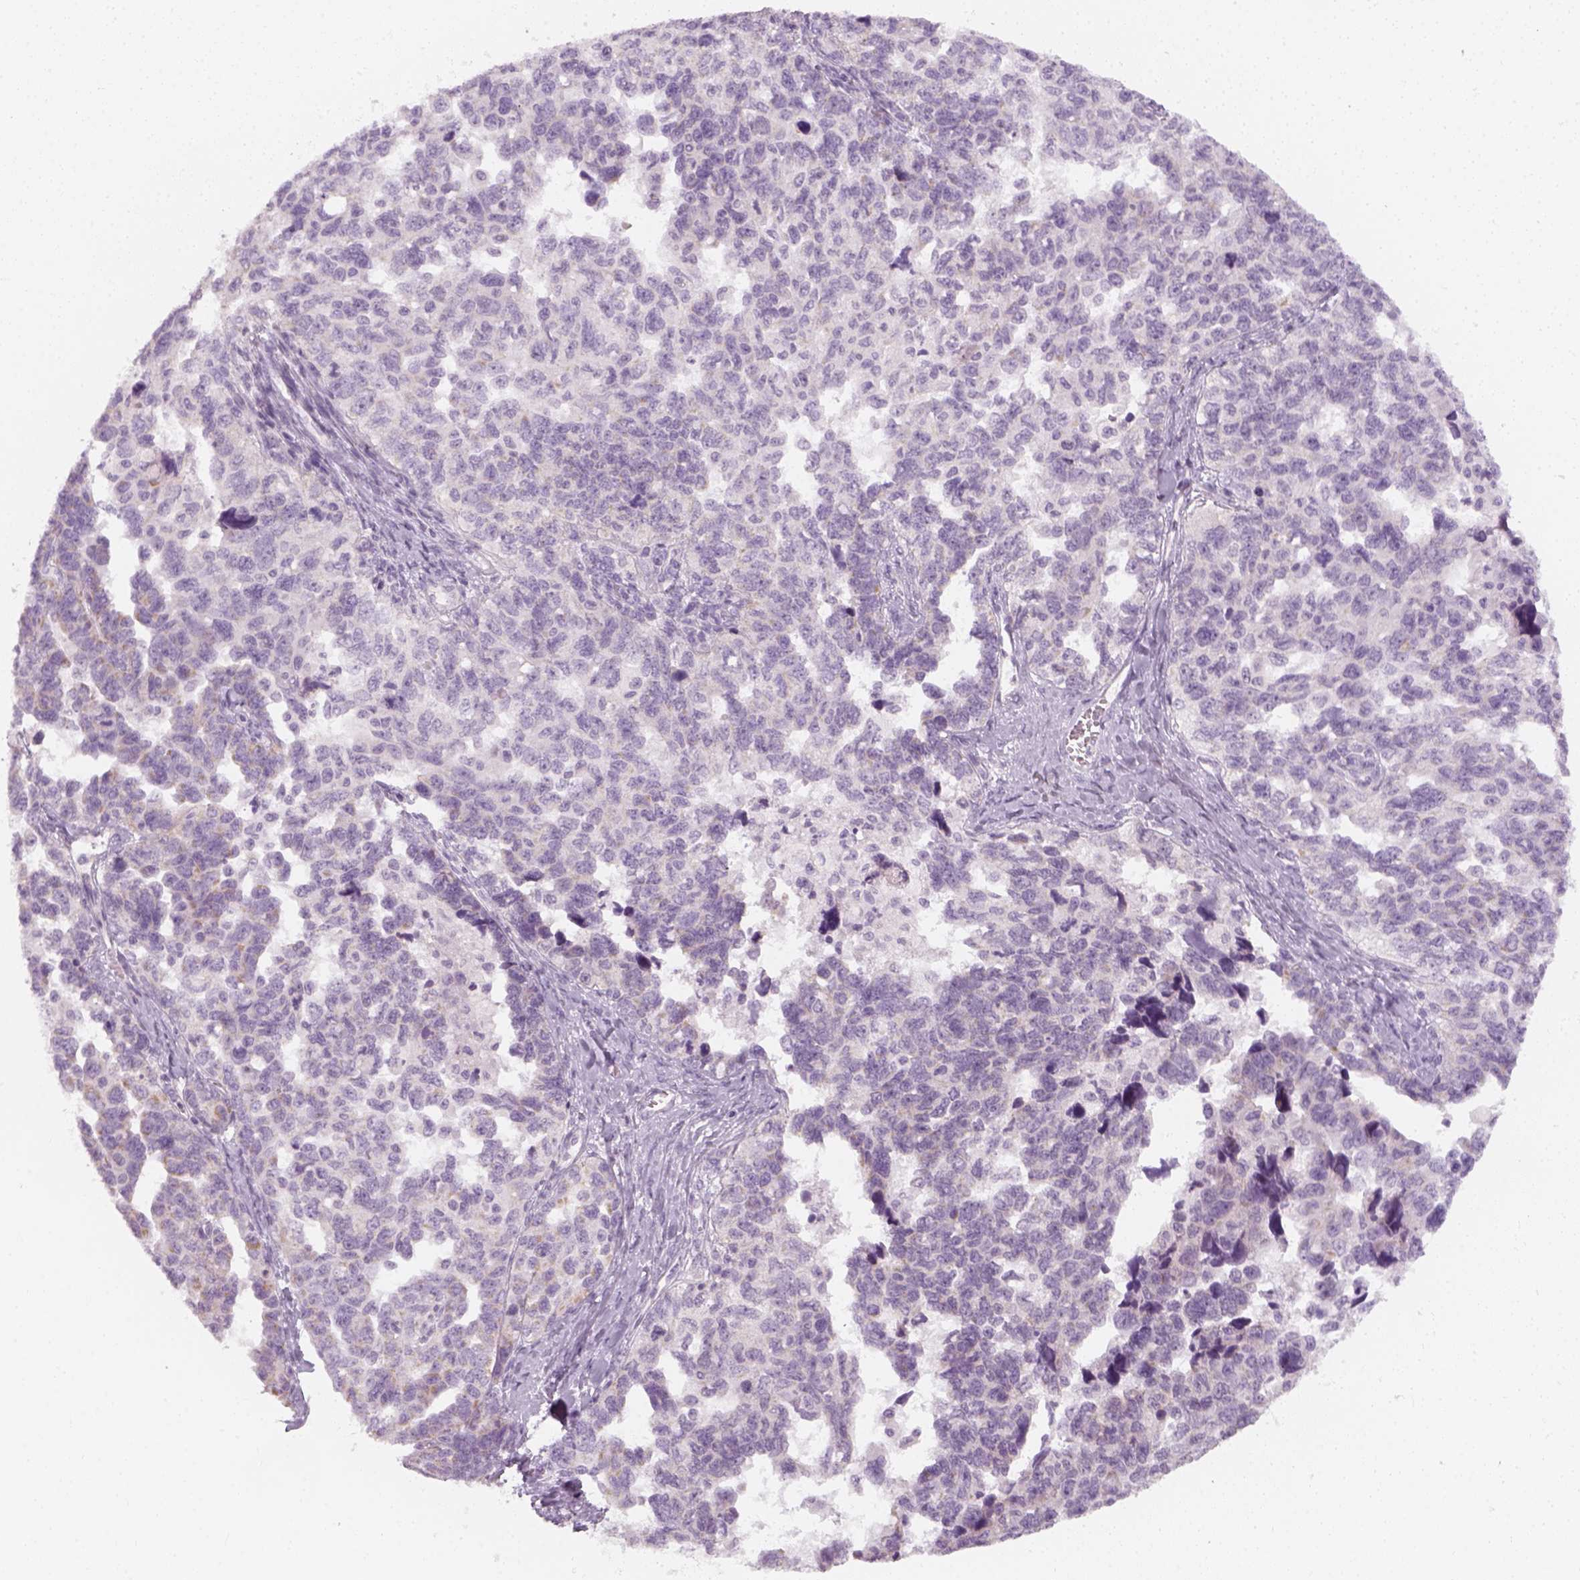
{"staining": {"intensity": "negative", "quantity": "none", "location": "none"}, "tissue": "ovarian cancer", "cell_type": "Tumor cells", "image_type": "cancer", "snomed": [{"axis": "morphology", "description": "Cystadenocarcinoma, serous, NOS"}, {"axis": "topography", "description": "Ovary"}], "caption": "Histopathology image shows no significant protein staining in tumor cells of ovarian cancer.", "gene": "PRAME", "patient": {"sex": "female", "age": 69}}